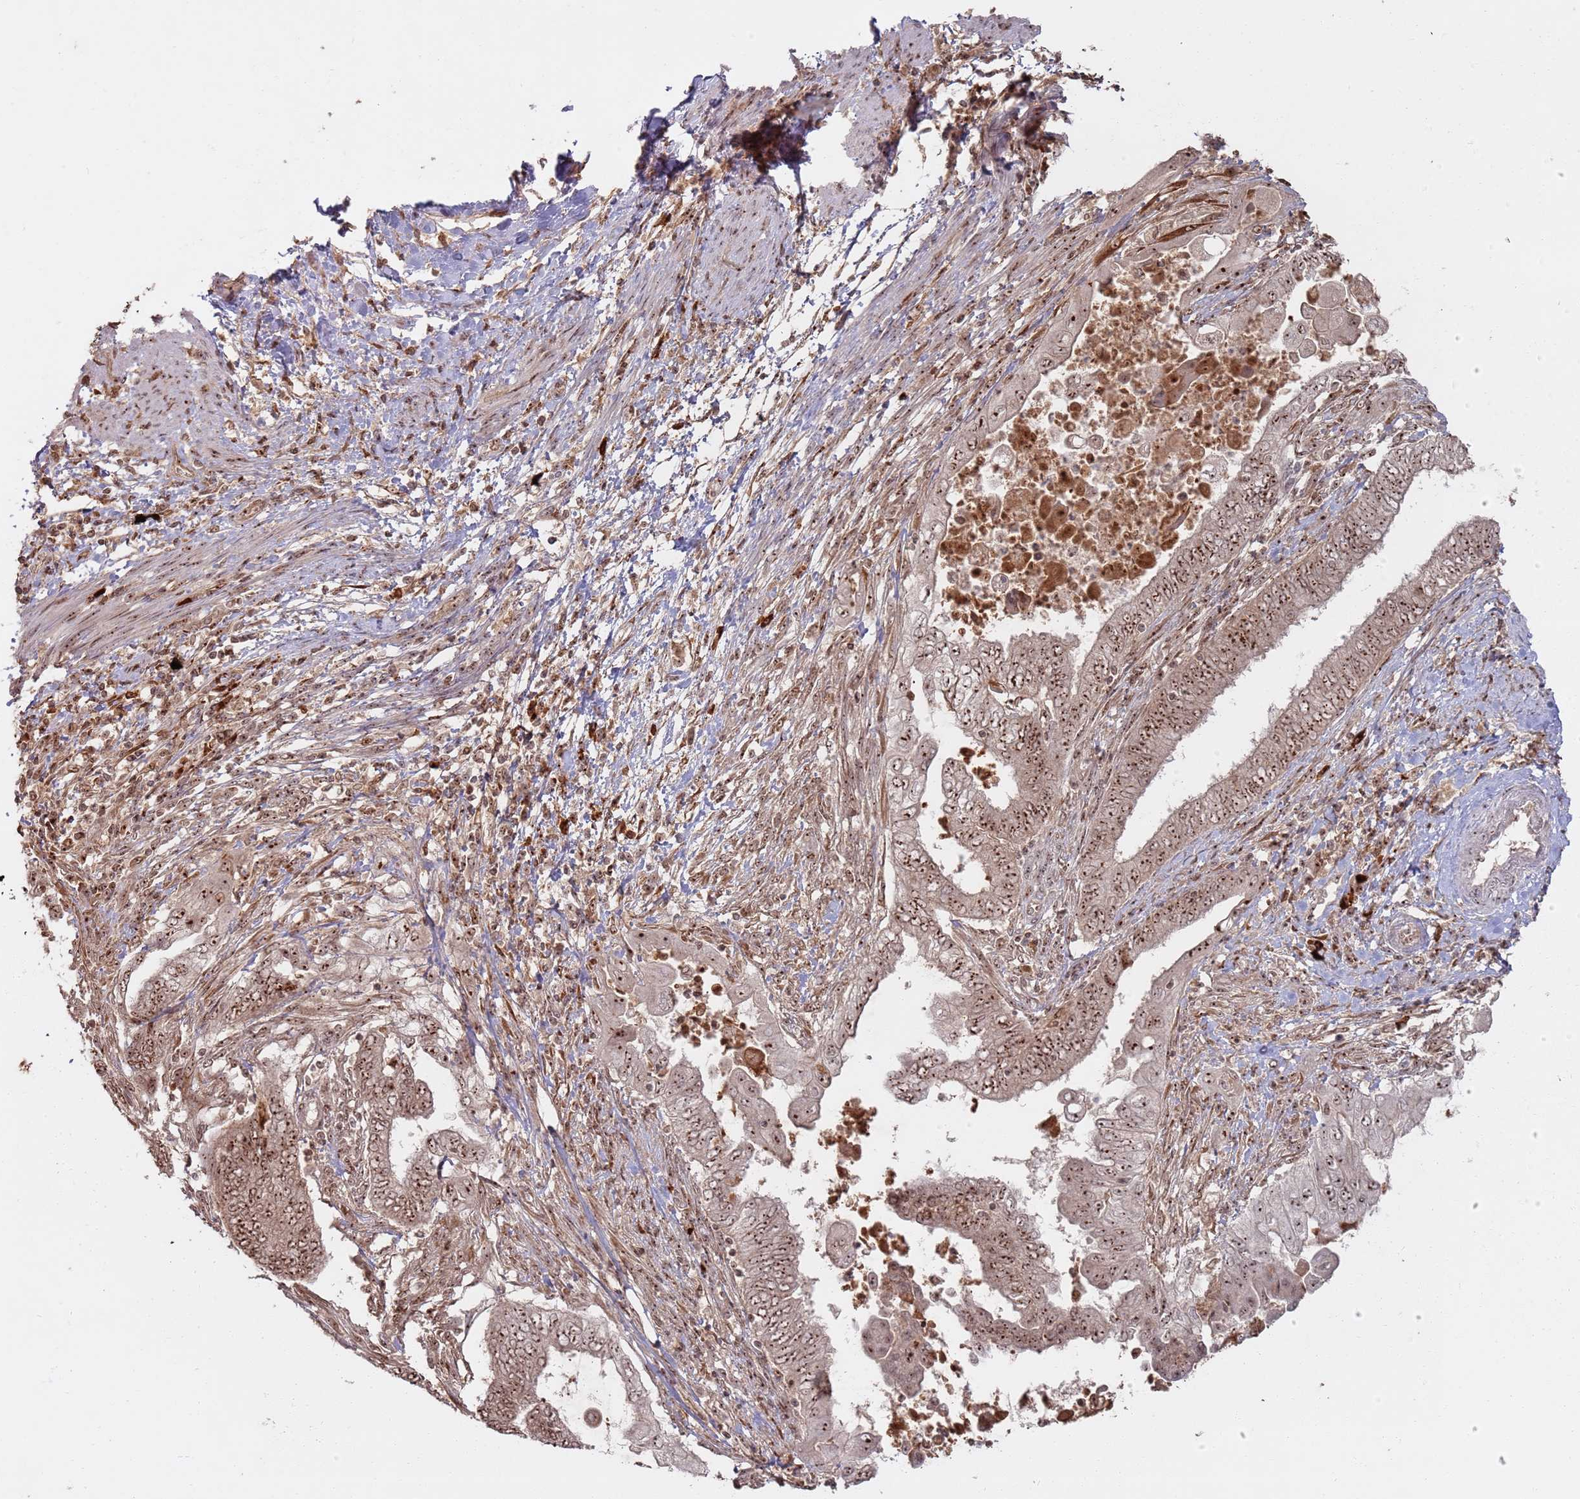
{"staining": {"intensity": "moderate", "quantity": ">75%", "location": "nuclear"}, "tissue": "endometrial cancer", "cell_type": "Tumor cells", "image_type": "cancer", "snomed": [{"axis": "morphology", "description": "Adenocarcinoma, NOS"}, {"axis": "topography", "description": "Uterus"}, {"axis": "topography", "description": "Endometrium"}], "caption": "Immunohistochemical staining of adenocarcinoma (endometrial) demonstrates medium levels of moderate nuclear positivity in approximately >75% of tumor cells.", "gene": "UTP11", "patient": {"sex": "female", "age": 70}}